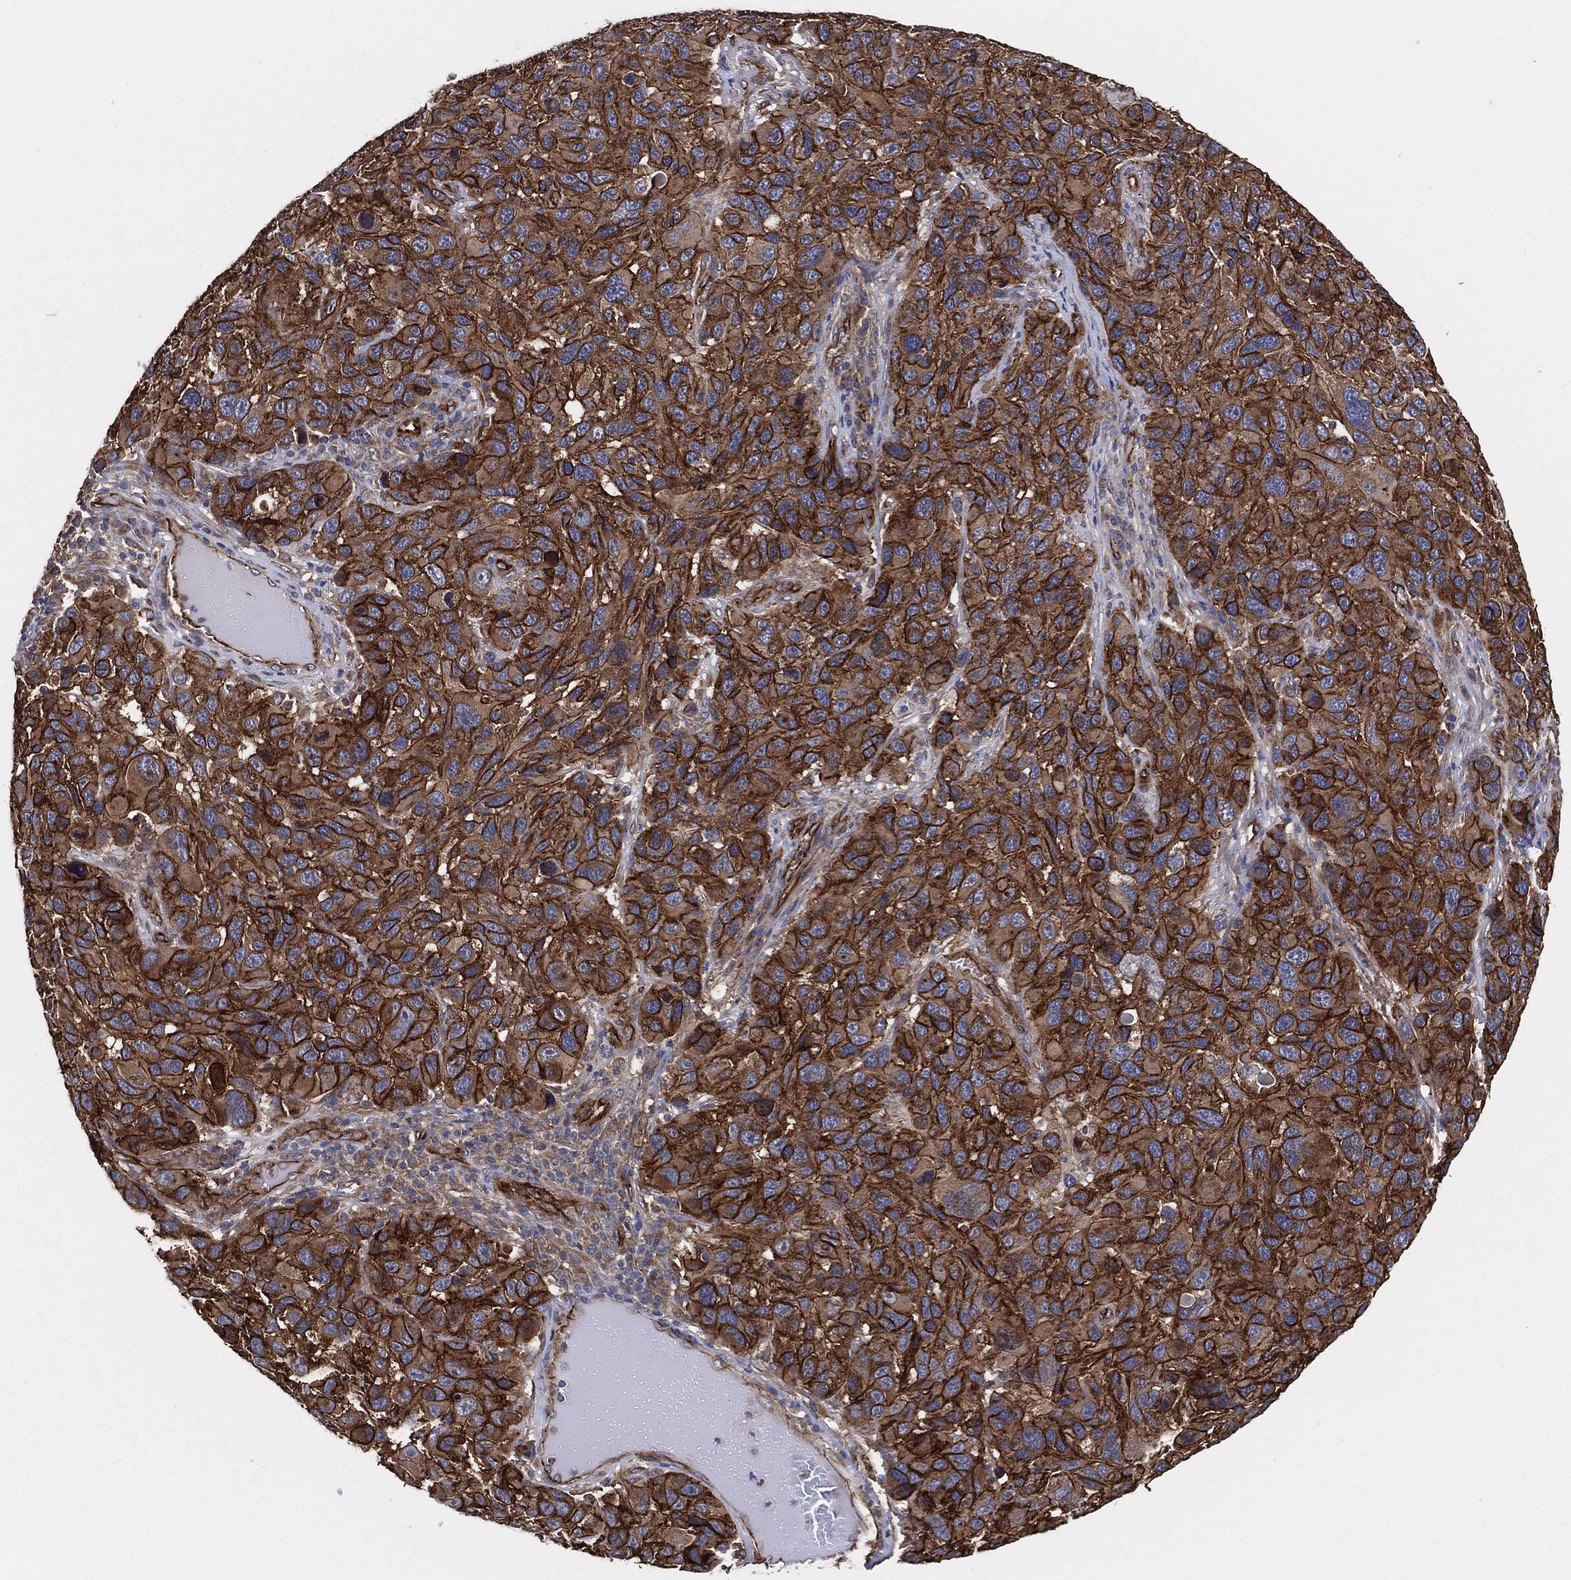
{"staining": {"intensity": "strong", "quantity": ">75%", "location": "cytoplasmic/membranous"}, "tissue": "melanoma", "cell_type": "Tumor cells", "image_type": "cancer", "snomed": [{"axis": "morphology", "description": "Malignant melanoma, NOS"}, {"axis": "topography", "description": "Skin"}], "caption": "Immunohistochemical staining of melanoma displays strong cytoplasmic/membranous protein staining in about >75% of tumor cells. The protein is stained brown, and the nuclei are stained in blue (DAB IHC with brightfield microscopy, high magnification).", "gene": "CTNNA1", "patient": {"sex": "male", "age": 53}}